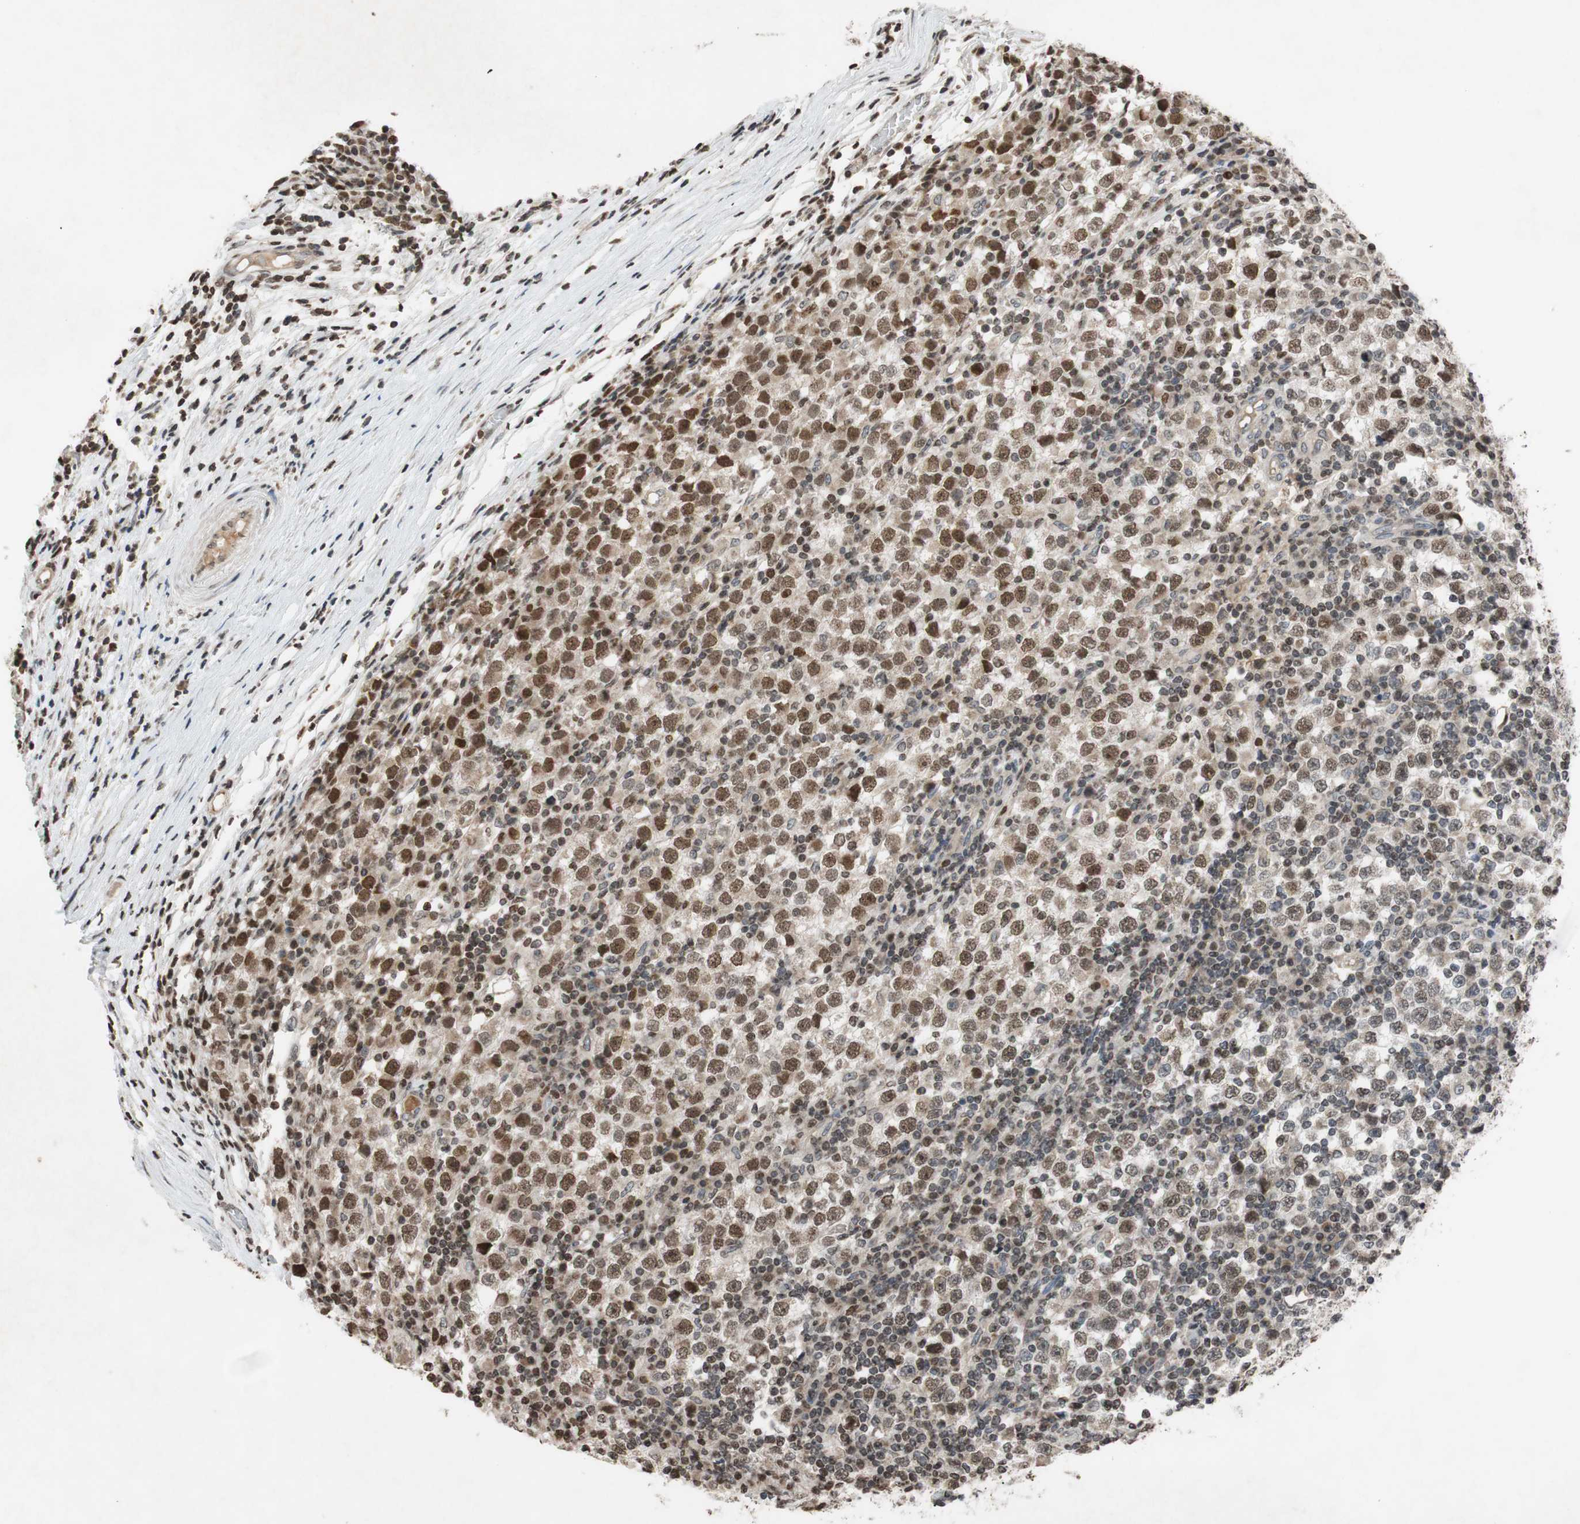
{"staining": {"intensity": "moderate", "quantity": ">75%", "location": "nuclear"}, "tissue": "testis cancer", "cell_type": "Tumor cells", "image_type": "cancer", "snomed": [{"axis": "morphology", "description": "Seminoma, NOS"}, {"axis": "topography", "description": "Testis"}], "caption": "The photomicrograph exhibits a brown stain indicating the presence of a protein in the nuclear of tumor cells in testis seminoma.", "gene": "MCM6", "patient": {"sex": "male", "age": 65}}